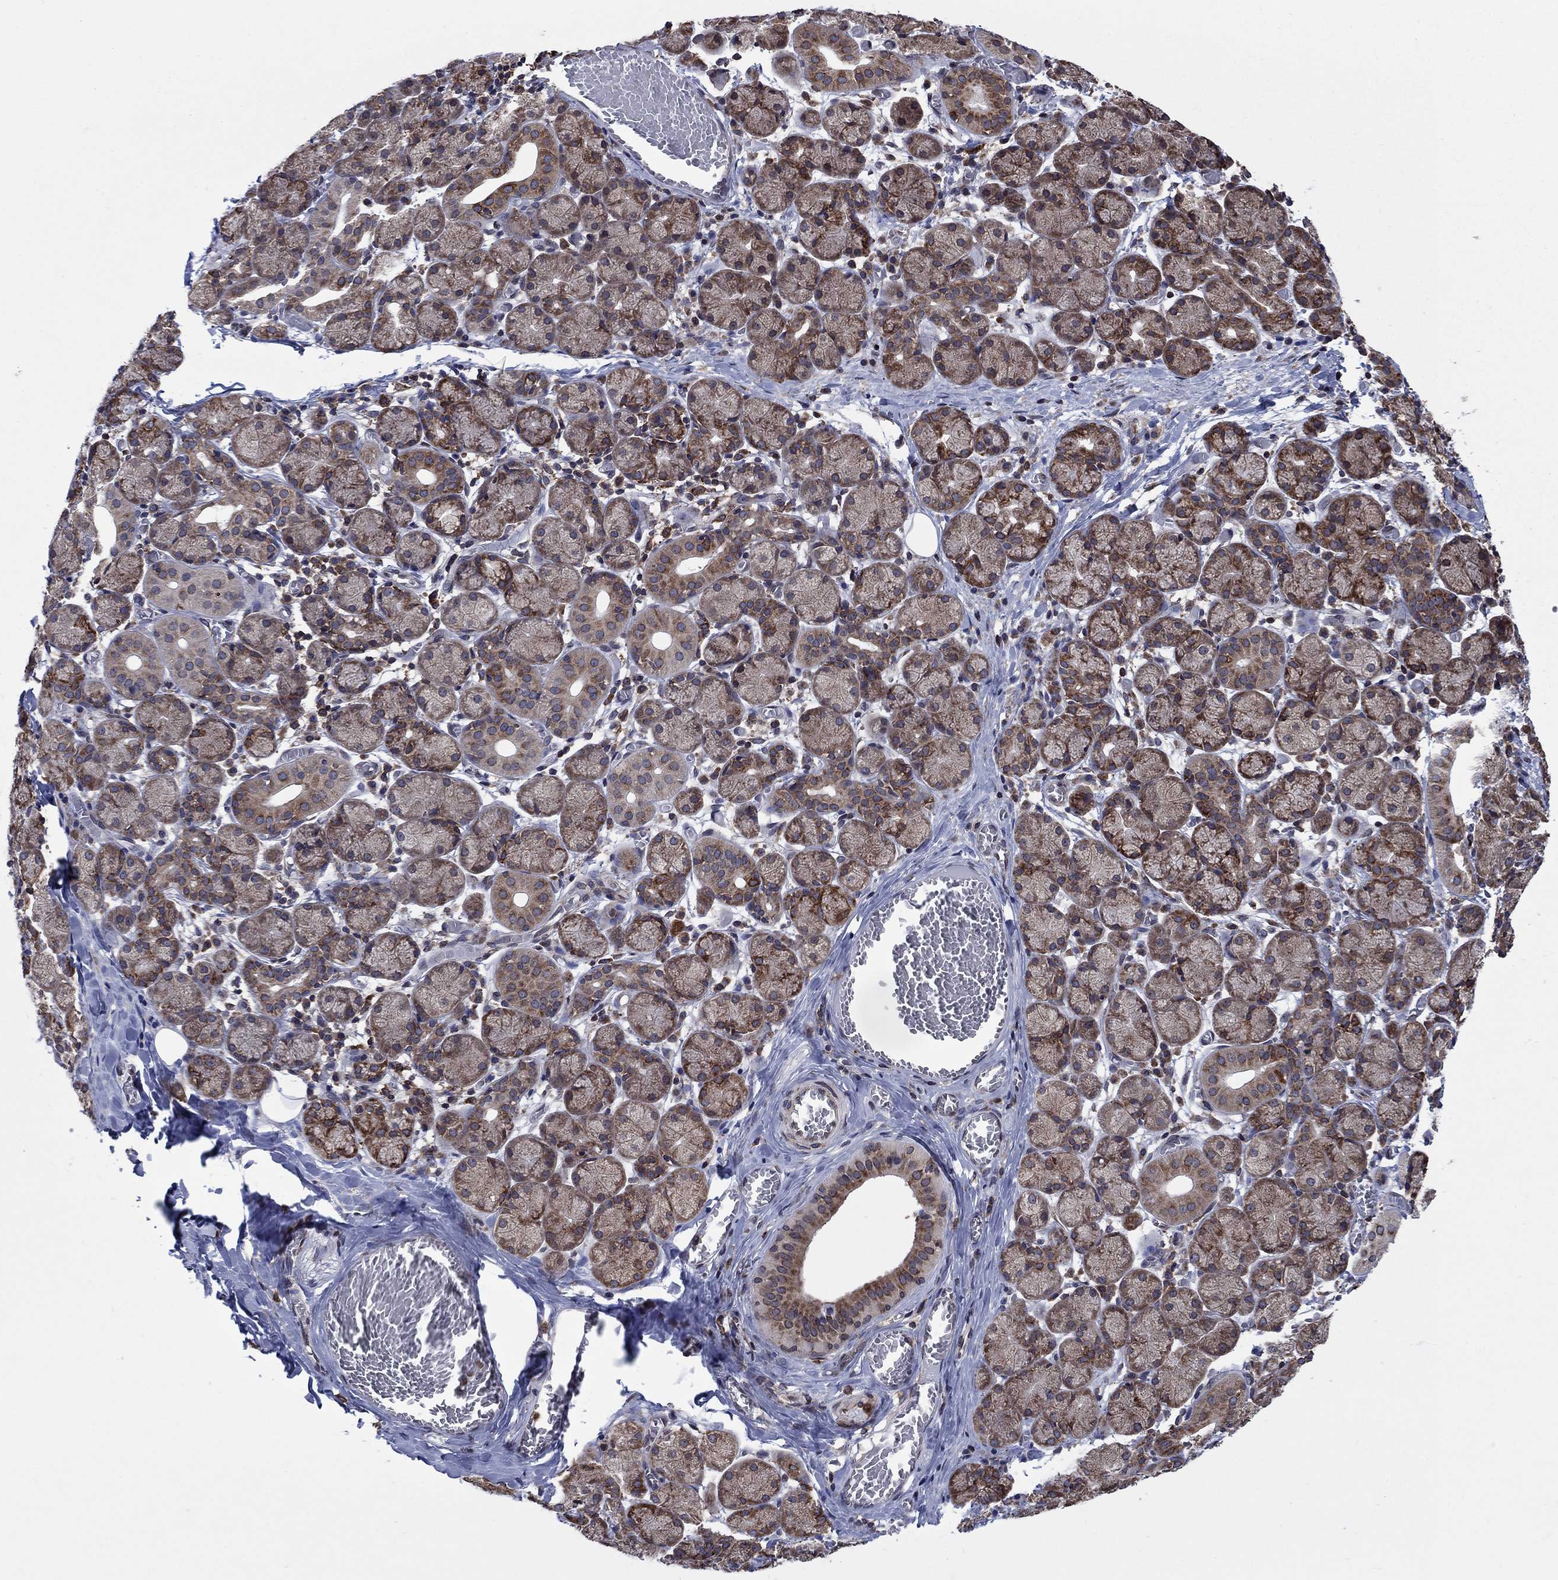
{"staining": {"intensity": "moderate", "quantity": ">75%", "location": "cytoplasmic/membranous"}, "tissue": "salivary gland", "cell_type": "Glandular cells", "image_type": "normal", "snomed": [{"axis": "morphology", "description": "Normal tissue, NOS"}, {"axis": "topography", "description": "Salivary gland"}, {"axis": "topography", "description": "Peripheral nerve tissue"}], "caption": "This image shows unremarkable salivary gland stained with IHC to label a protein in brown. The cytoplasmic/membranous of glandular cells show moderate positivity for the protein. Nuclei are counter-stained blue.", "gene": "YBX1", "patient": {"sex": "female", "age": 24}}